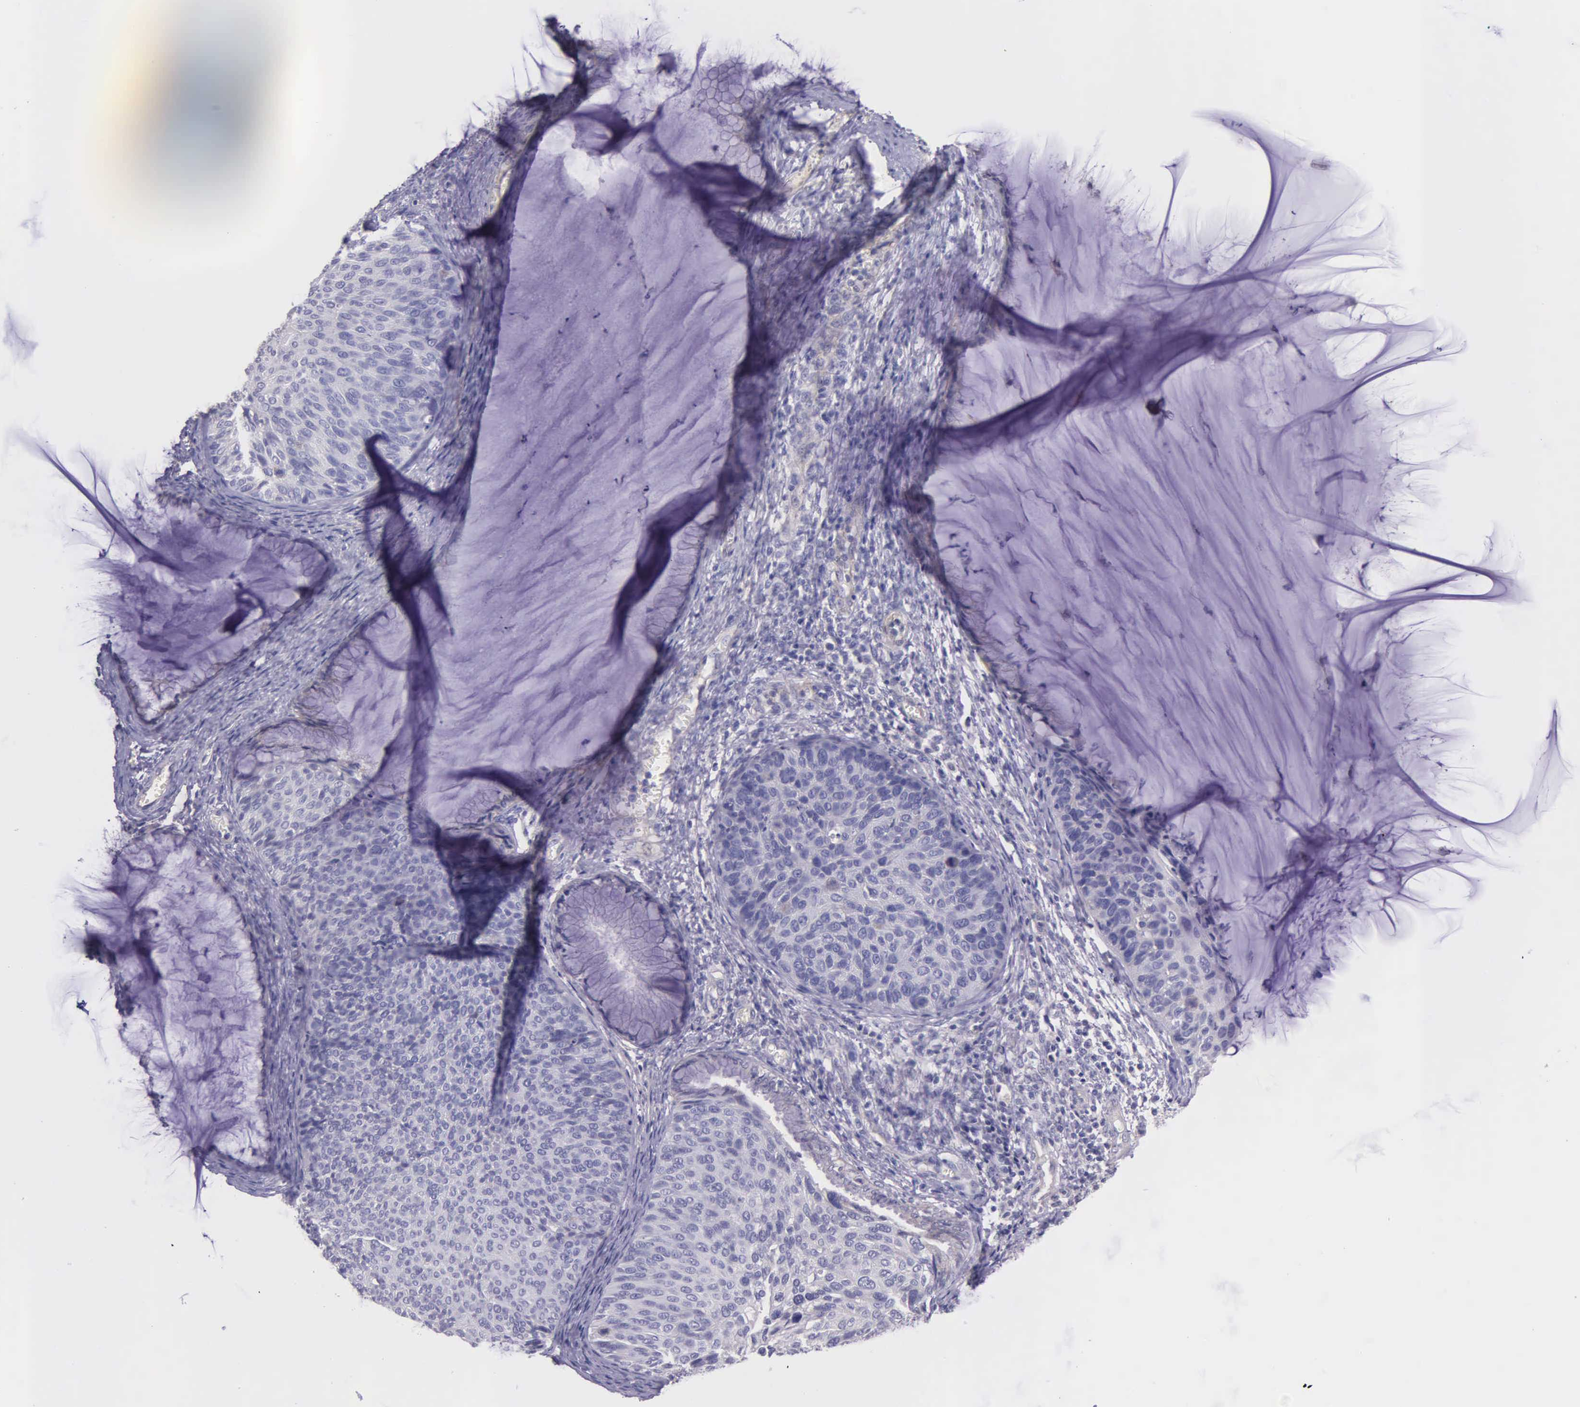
{"staining": {"intensity": "negative", "quantity": "none", "location": "none"}, "tissue": "cervical cancer", "cell_type": "Tumor cells", "image_type": "cancer", "snomed": [{"axis": "morphology", "description": "Squamous cell carcinoma, NOS"}, {"axis": "topography", "description": "Cervix"}], "caption": "A photomicrograph of human cervical squamous cell carcinoma is negative for staining in tumor cells.", "gene": "THSD7A", "patient": {"sex": "female", "age": 36}}